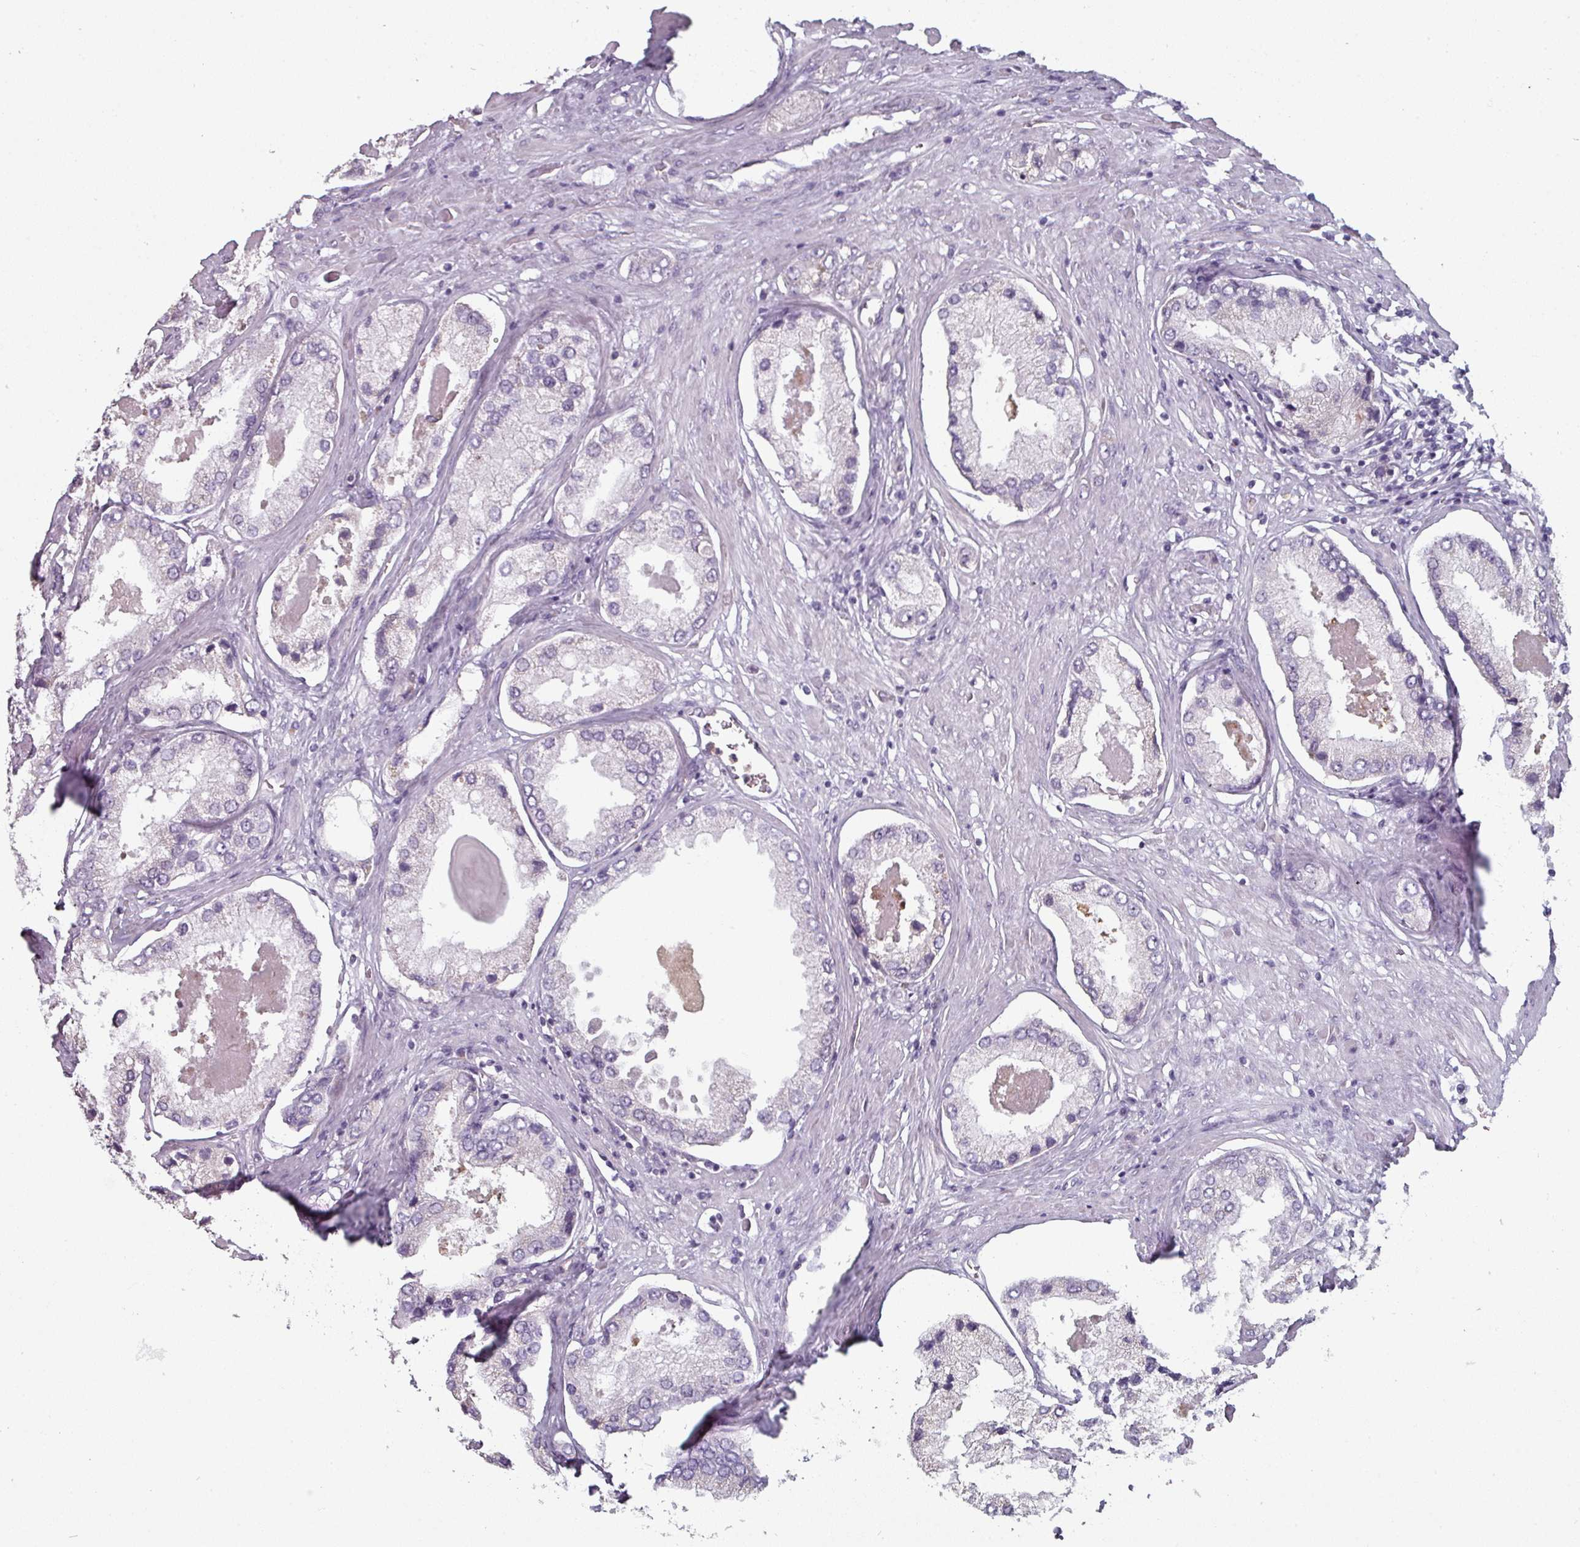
{"staining": {"intensity": "negative", "quantity": "none", "location": "none"}, "tissue": "prostate cancer", "cell_type": "Tumor cells", "image_type": "cancer", "snomed": [{"axis": "morphology", "description": "Adenocarcinoma, Low grade"}, {"axis": "topography", "description": "Prostate"}], "caption": "IHC of human low-grade adenocarcinoma (prostate) demonstrates no staining in tumor cells.", "gene": "PRAMEF8", "patient": {"sex": "male", "age": 68}}